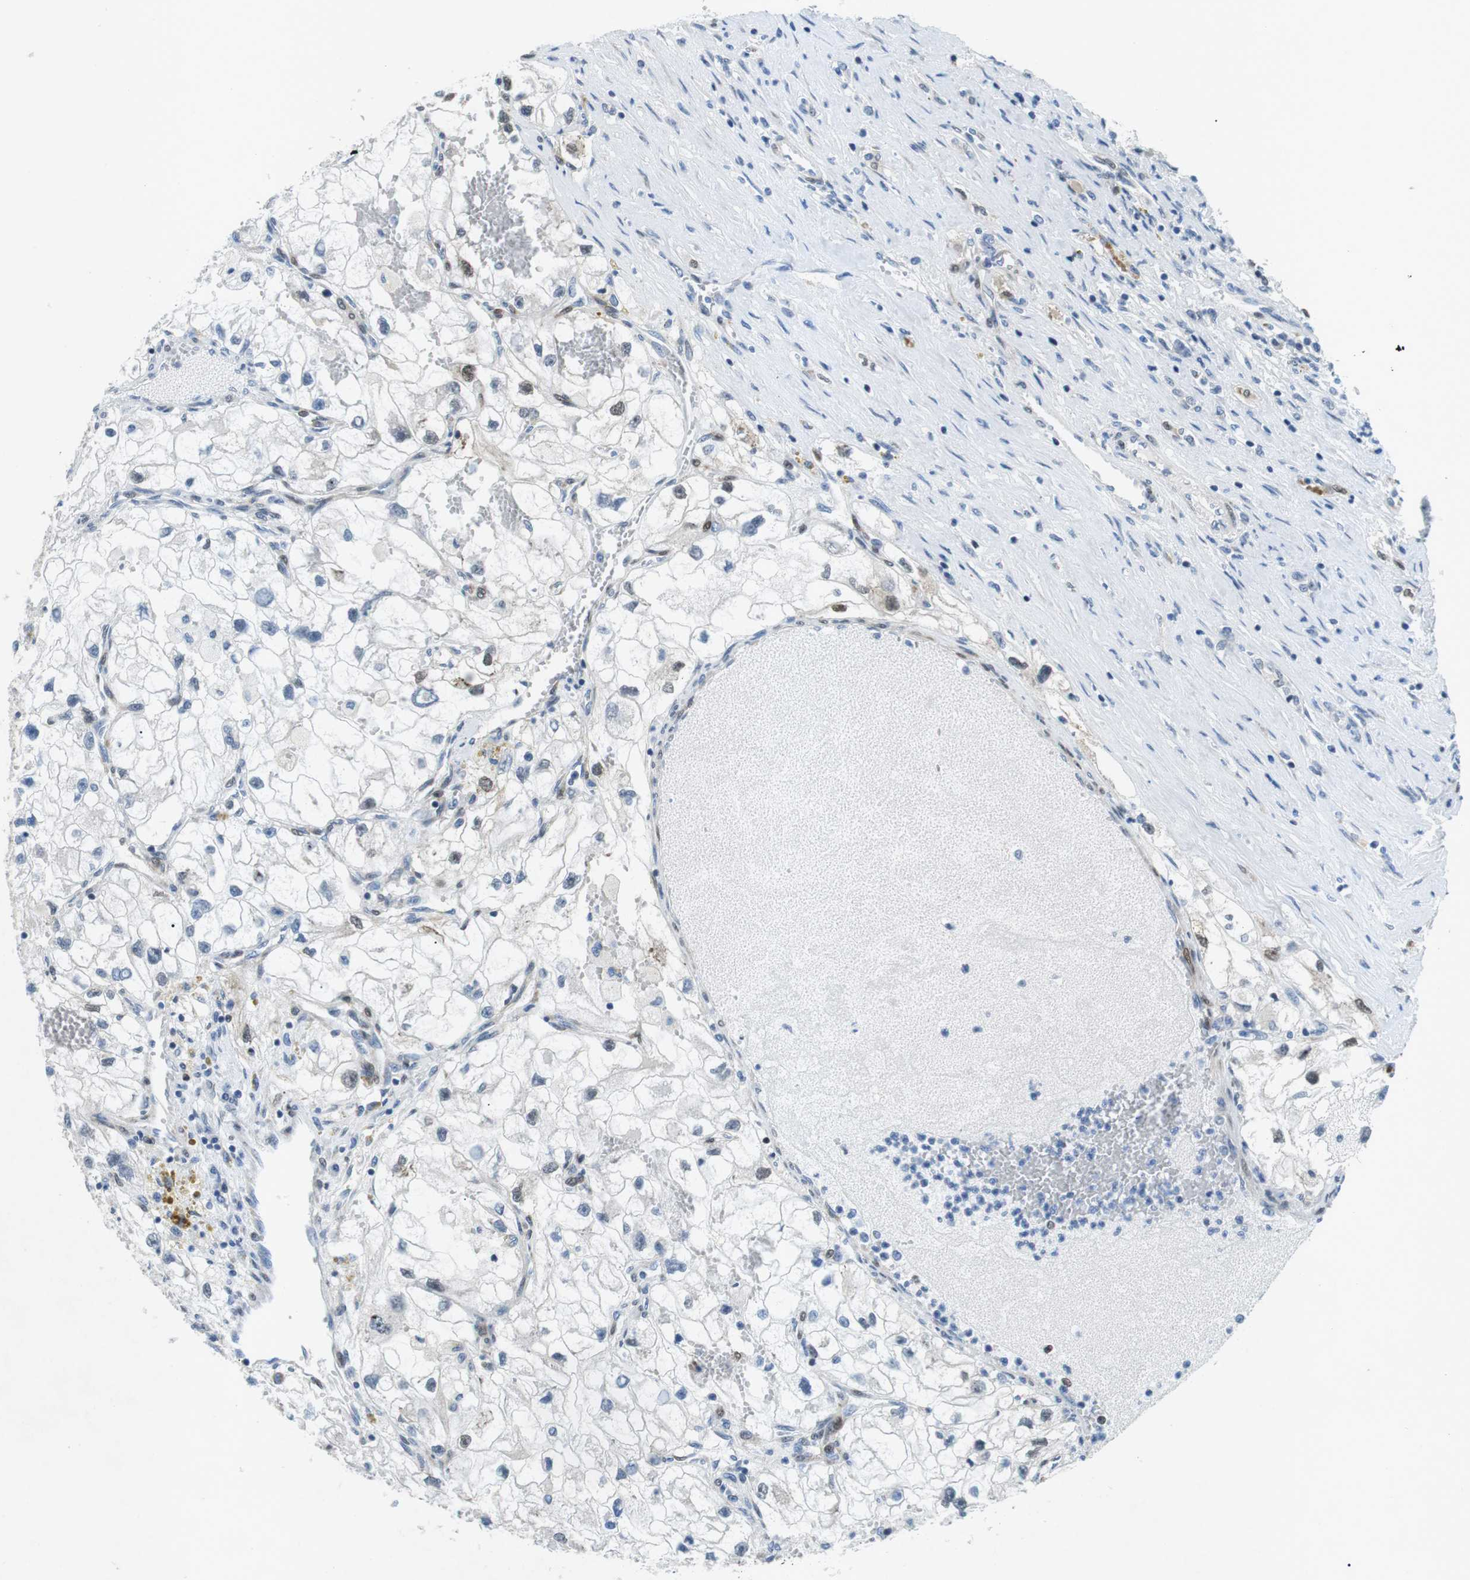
{"staining": {"intensity": "weak", "quantity": "<25%", "location": "nuclear"}, "tissue": "renal cancer", "cell_type": "Tumor cells", "image_type": "cancer", "snomed": [{"axis": "morphology", "description": "Adenocarcinoma, NOS"}, {"axis": "topography", "description": "Kidney"}], "caption": "The immunohistochemistry photomicrograph has no significant expression in tumor cells of renal adenocarcinoma tissue.", "gene": "PHLDA1", "patient": {"sex": "female", "age": 70}}